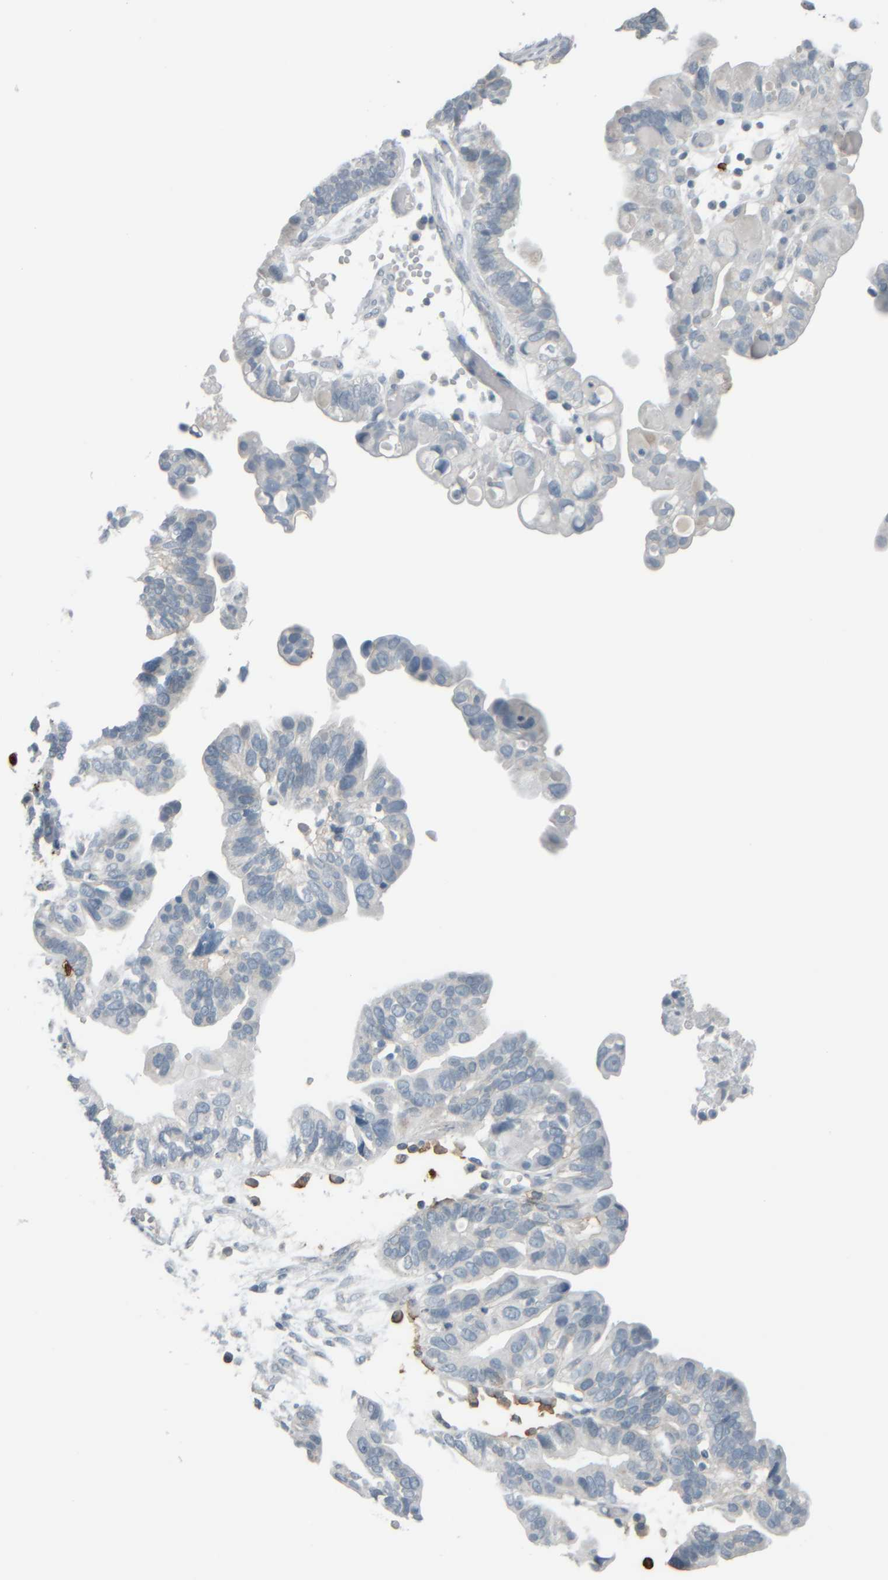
{"staining": {"intensity": "negative", "quantity": "none", "location": "none"}, "tissue": "ovarian cancer", "cell_type": "Tumor cells", "image_type": "cancer", "snomed": [{"axis": "morphology", "description": "Cystadenocarcinoma, serous, NOS"}, {"axis": "topography", "description": "Ovary"}], "caption": "Immunohistochemistry (IHC) of ovarian cancer (serous cystadenocarcinoma) reveals no staining in tumor cells. Nuclei are stained in blue.", "gene": "TPSAB1", "patient": {"sex": "female", "age": 56}}